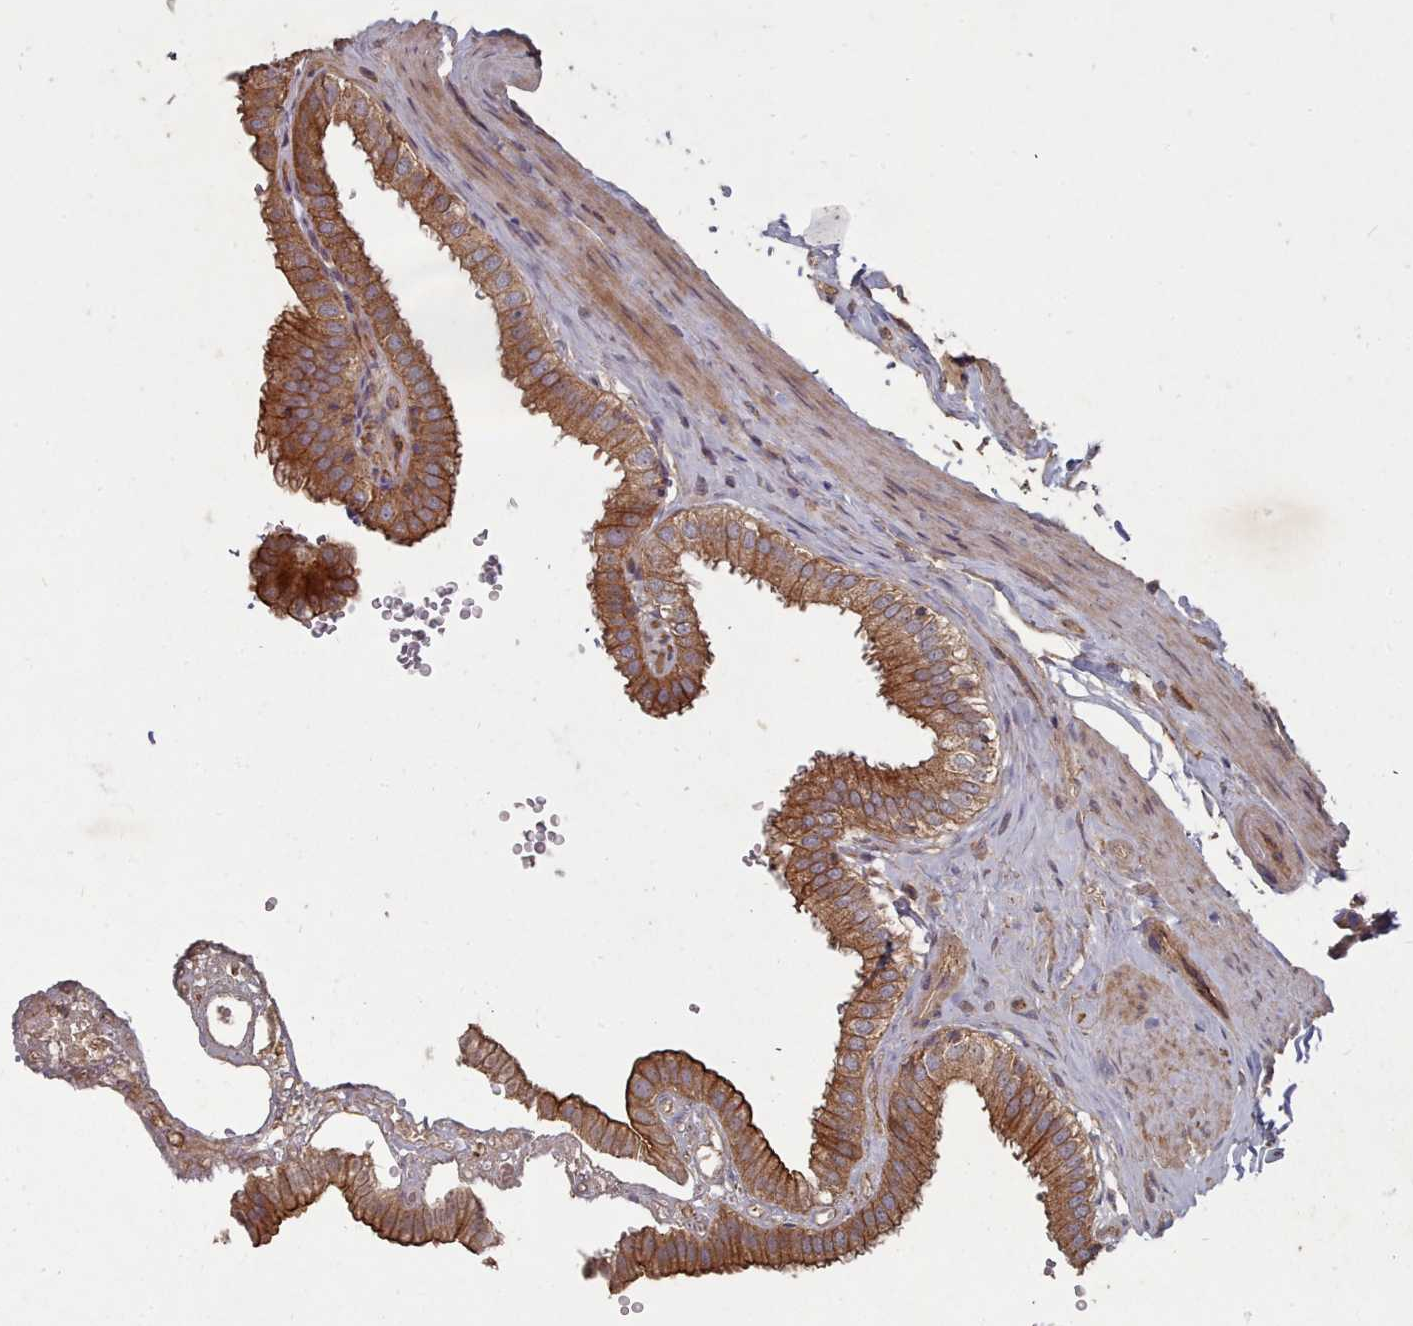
{"staining": {"intensity": "strong", "quantity": ">75%", "location": "cytoplasmic/membranous"}, "tissue": "gallbladder", "cell_type": "Glandular cells", "image_type": "normal", "snomed": [{"axis": "morphology", "description": "Normal tissue, NOS"}, {"axis": "topography", "description": "Gallbladder"}], "caption": "Unremarkable gallbladder was stained to show a protein in brown. There is high levels of strong cytoplasmic/membranous positivity in approximately >75% of glandular cells. The staining was performed using DAB to visualize the protein expression in brown, while the nuclei were stained in blue with hematoxylin (Magnification: 20x).", "gene": "THSD7B", "patient": {"sex": "female", "age": 61}}